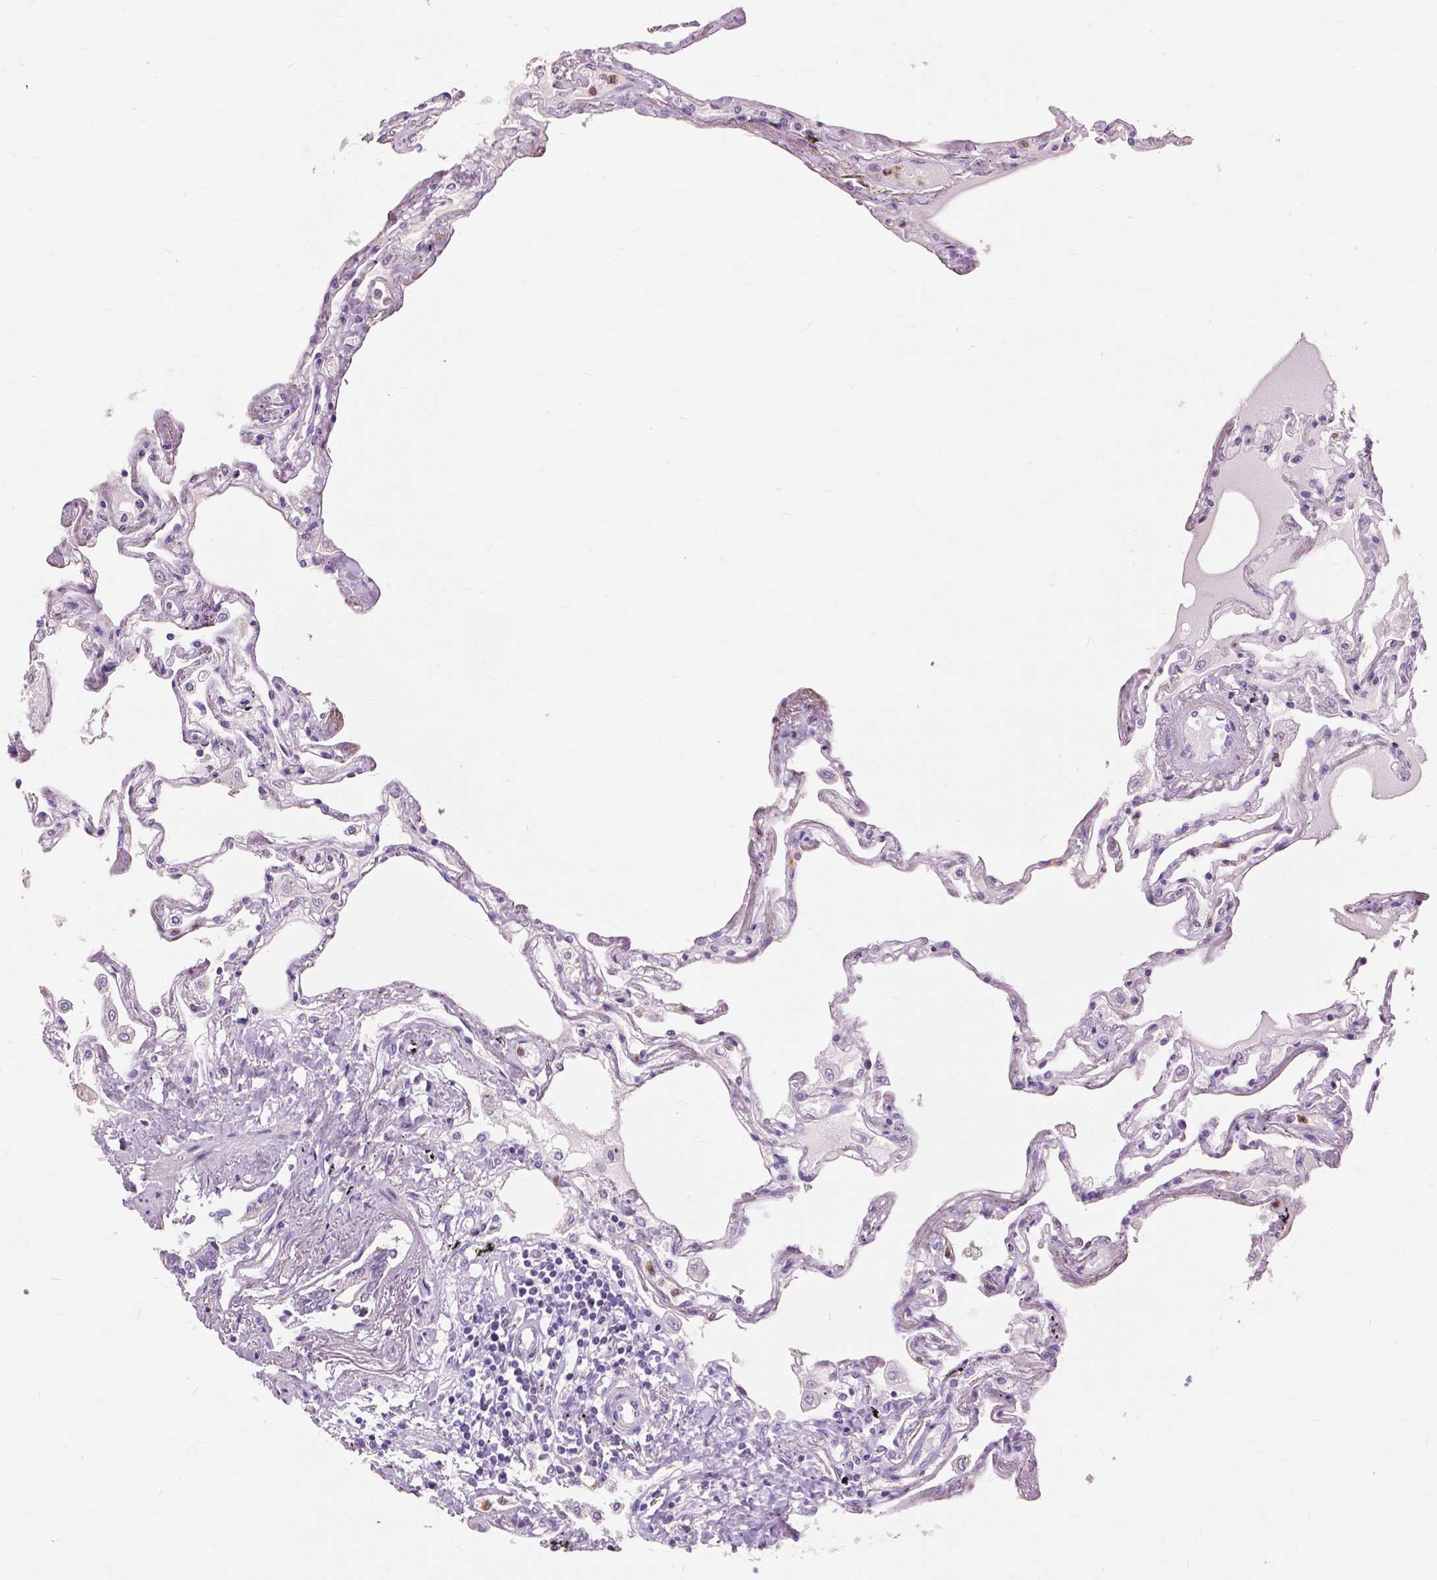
{"staining": {"intensity": "negative", "quantity": "none", "location": "none"}, "tissue": "lung", "cell_type": "Alveolar cells", "image_type": "normal", "snomed": [{"axis": "morphology", "description": "Normal tissue, NOS"}, {"axis": "morphology", "description": "Adenocarcinoma, NOS"}, {"axis": "topography", "description": "Cartilage tissue"}, {"axis": "topography", "description": "Lung"}], "caption": "High magnification brightfield microscopy of benign lung stained with DAB (brown) and counterstained with hematoxylin (blue): alveolar cells show no significant positivity. The staining is performed using DAB (3,3'-diaminobenzidine) brown chromogen with nuclei counter-stained in using hematoxylin.", "gene": "CXCR2", "patient": {"sex": "female", "age": 67}}